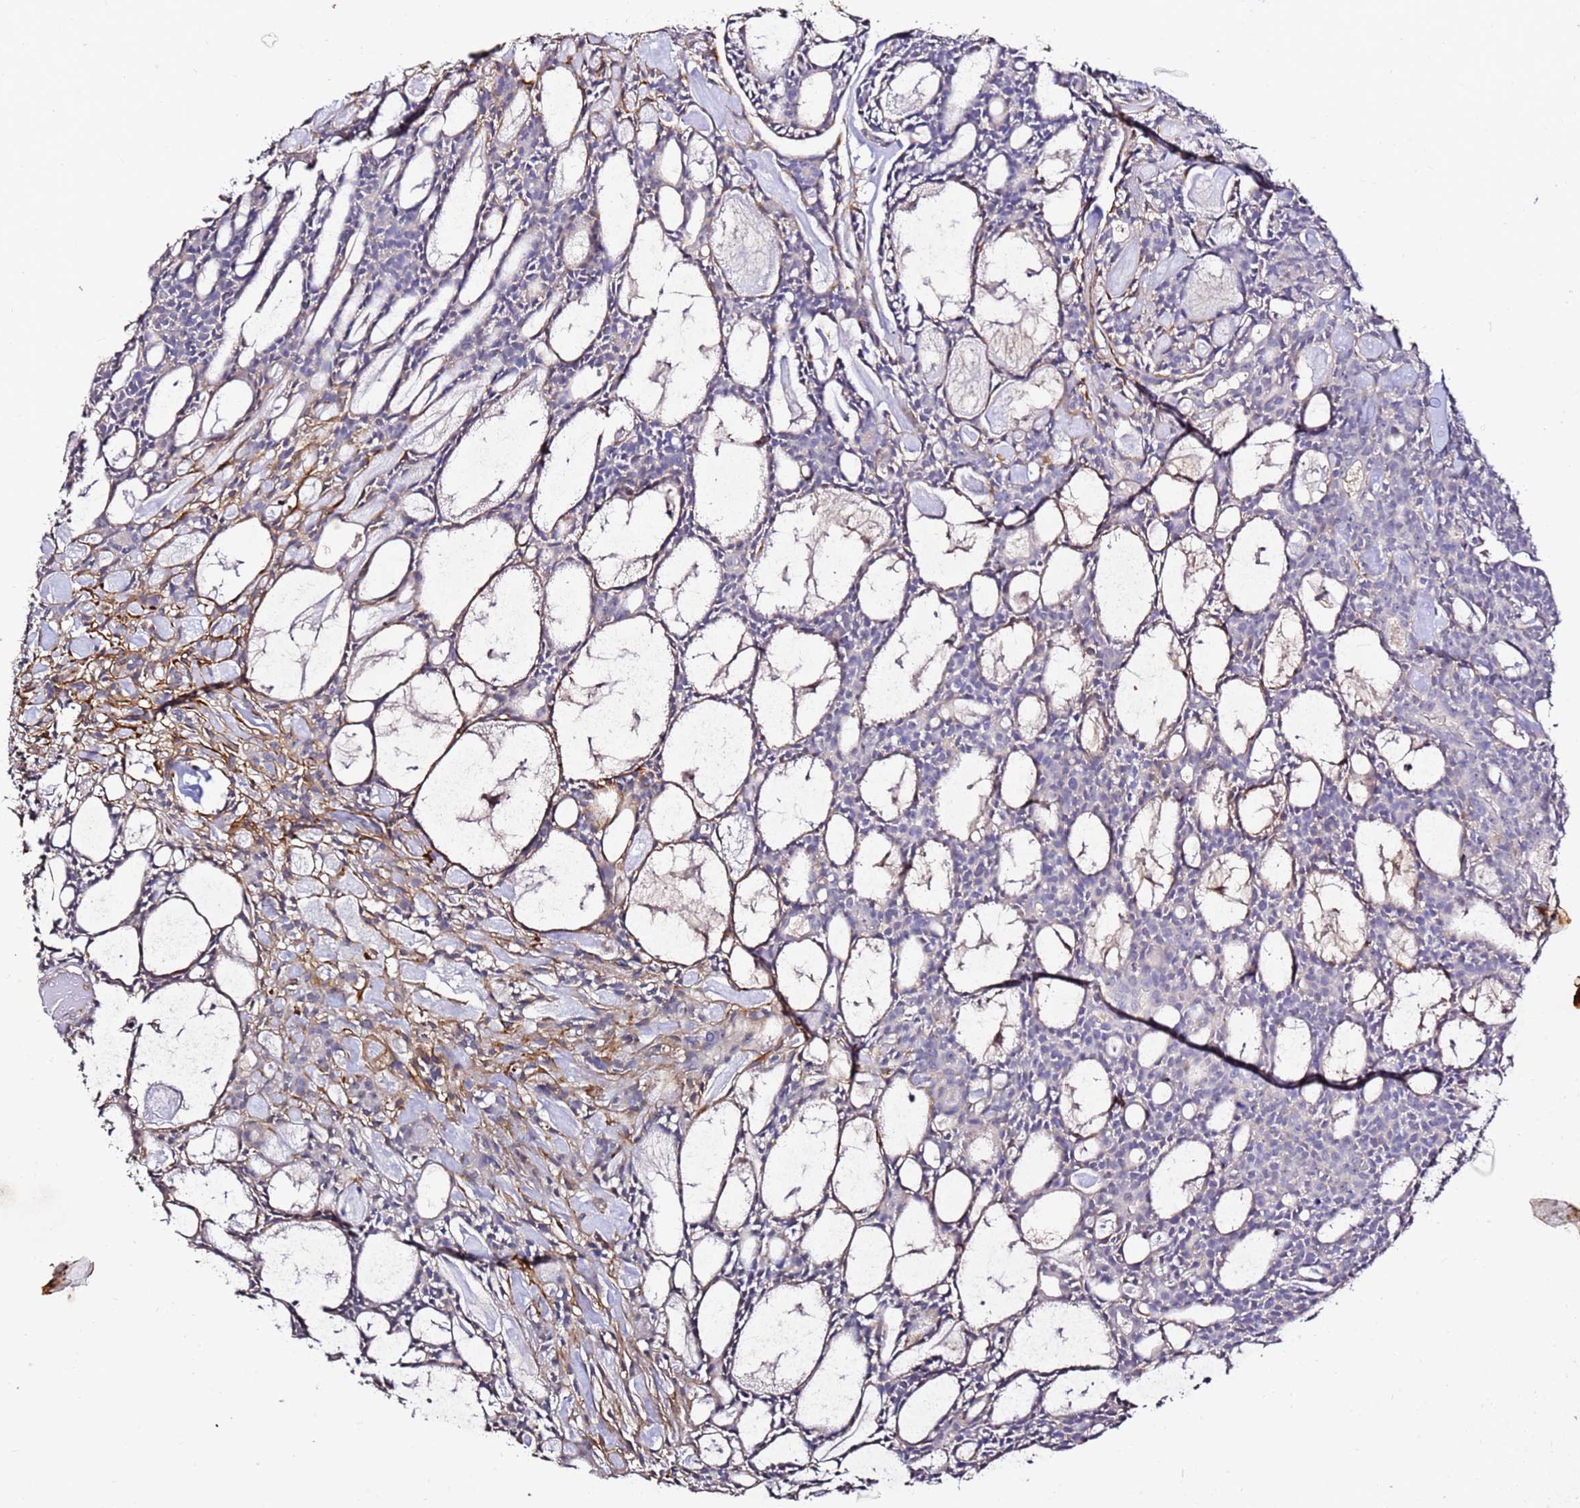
{"staining": {"intensity": "negative", "quantity": "none", "location": "none"}, "tissue": "head and neck cancer", "cell_type": "Tumor cells", "image_type": "cancer", "snomed": [{"axis": "morphology", "description": "Adenocarcinoma, NOS"}, {"axis": "topography", "description": "Salivary gland"}, {"axis": "topography", "description": "Head-Neck"}], "caption": "Human head and neck adenocarcinoma stained for a protein using IHC shows no expression in tumor cells.", "gene": "ART5", "patient": {"sex": "male", "age": 55}}